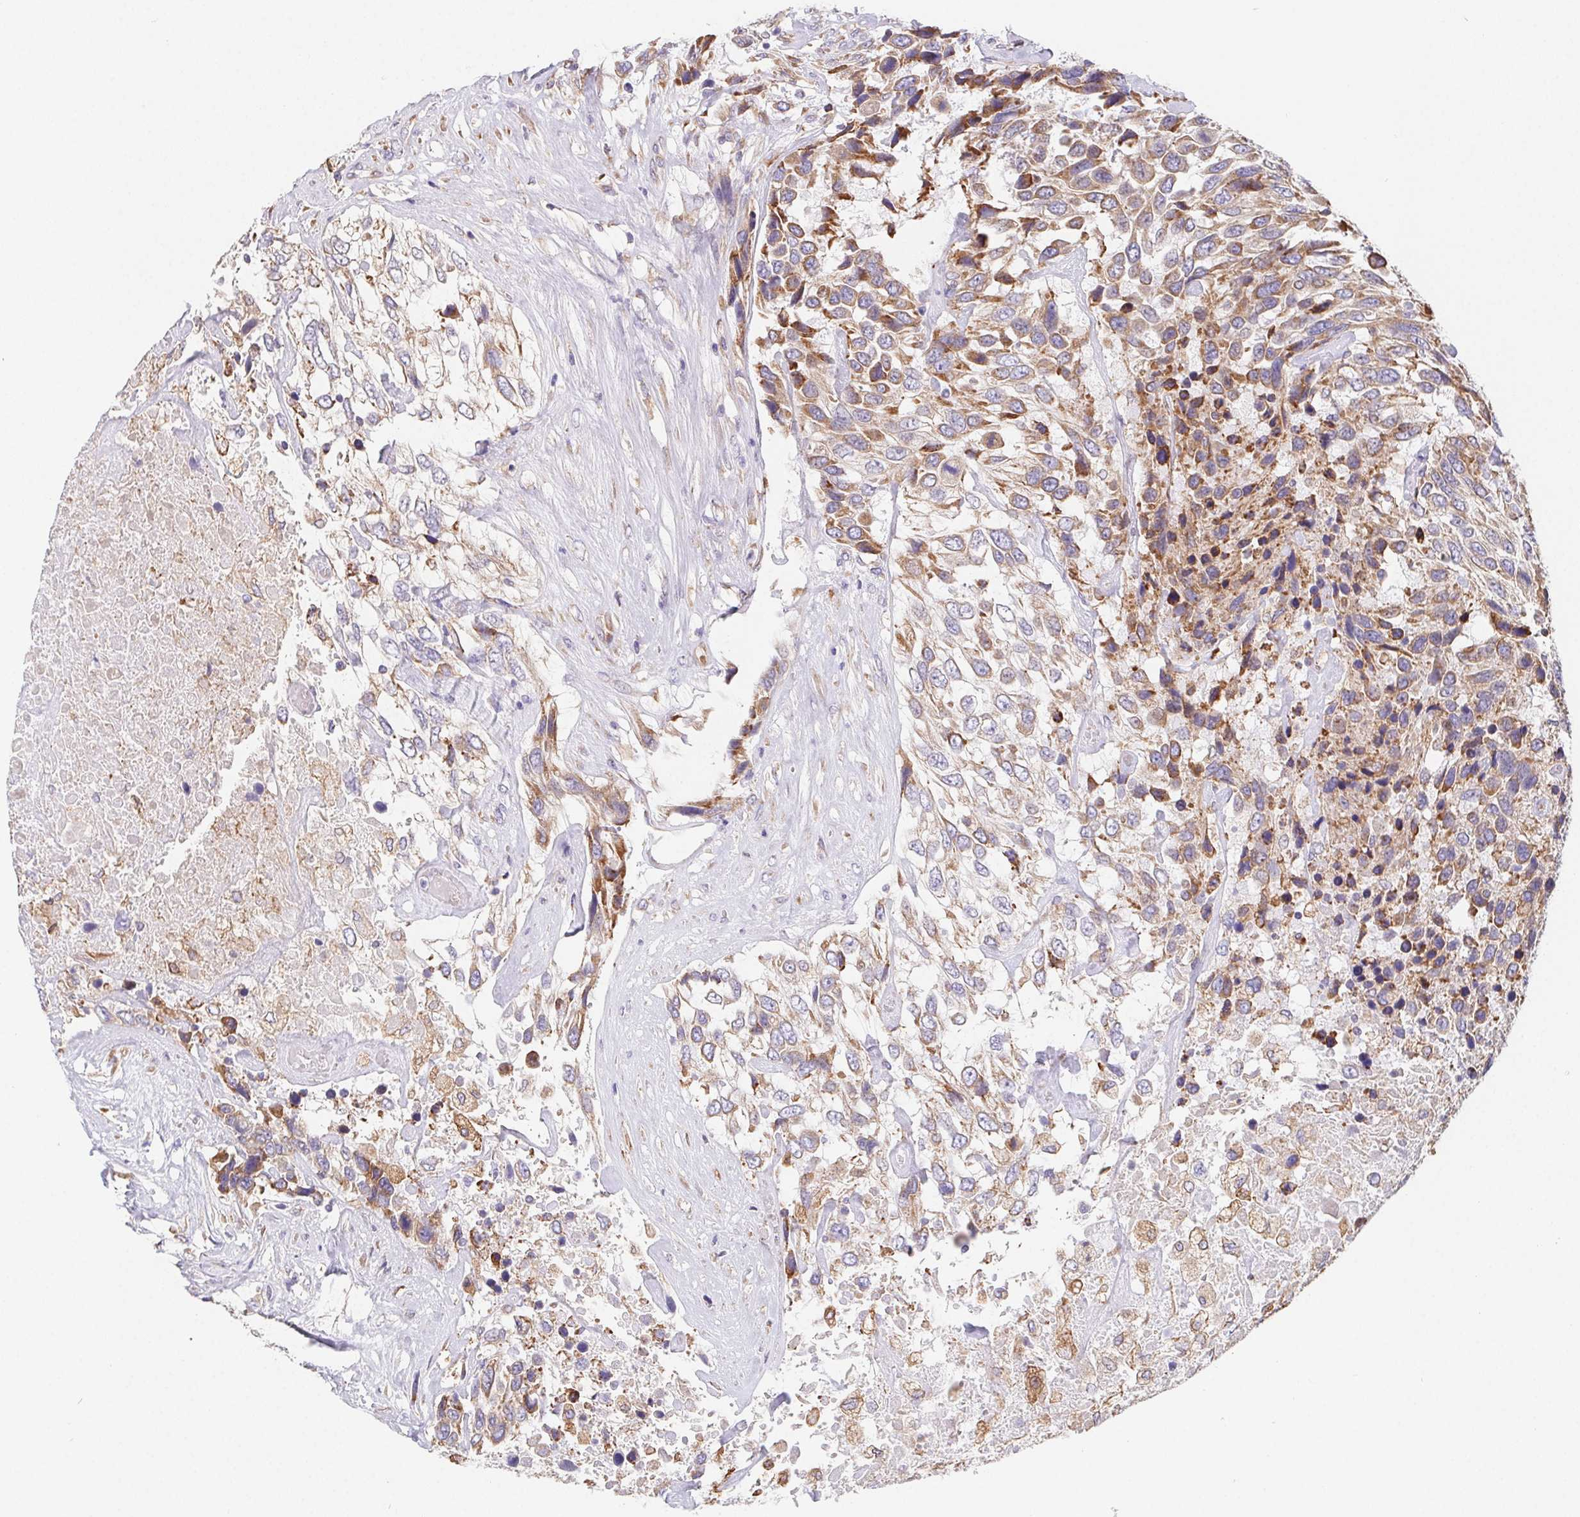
{"staining": {"intensity": "moderate", "quantity": "25%-75%", "location": "cytoplasmic/membranous"}, "tissue": "urothelial cancer", "cell_type": "Tumor cells", "image_type": "cancer", "snomed": [{"axis": "morphology", "description": "Urothelial carcinoma, High grade"}, {"axis": "topography", "description": "Urinary bladder"}], "caption": "The photomicrograph displays immunohistochemical staining of urothelial cancer. There is moderate cytoplasmic/membranous expression is identified in about 25%-75% of tumor cells.", "gene": "ADAM8", "patient": {"sex": "female", "age": 70}}